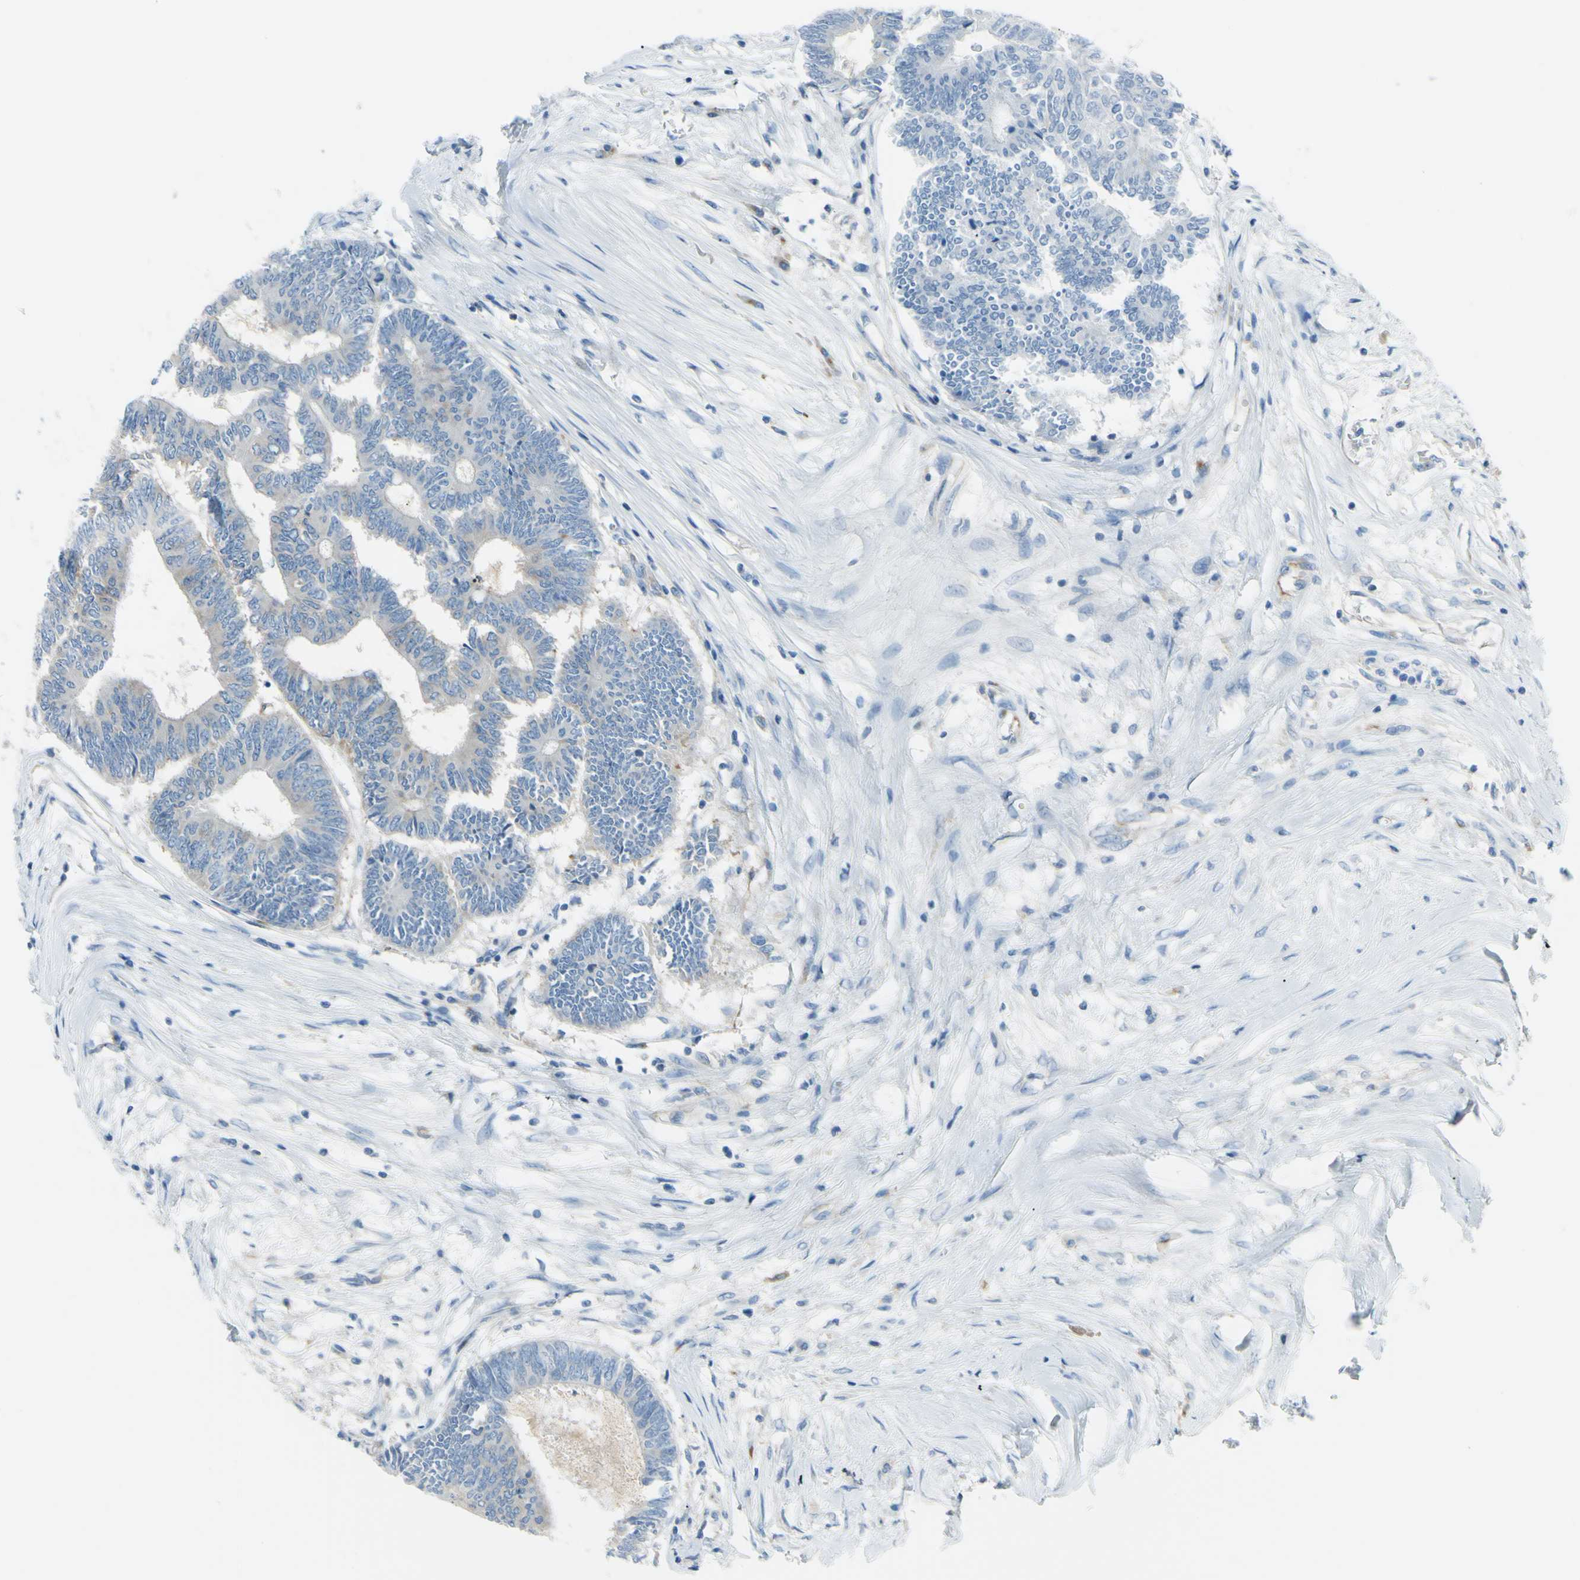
{"staining": {"intensity": "weak", "quantity": "<25%", "location": "cytoplasmic/membranous"}, "tissue": "colorectal cancer", "cell_type": "Tumor cells", "image_type": "cancer", "snomed": [{"axis": "morphology", "description": "Adenocarcinoma, NOS"}, {"axis": "topography", "description": "Rectum"}], "caption": "Tumor cells show no significant positivity in colorectal cancer (adenocarcinoma).", "gene": "FRMD4B", "patient": {"sex": "male", "age": 63}}